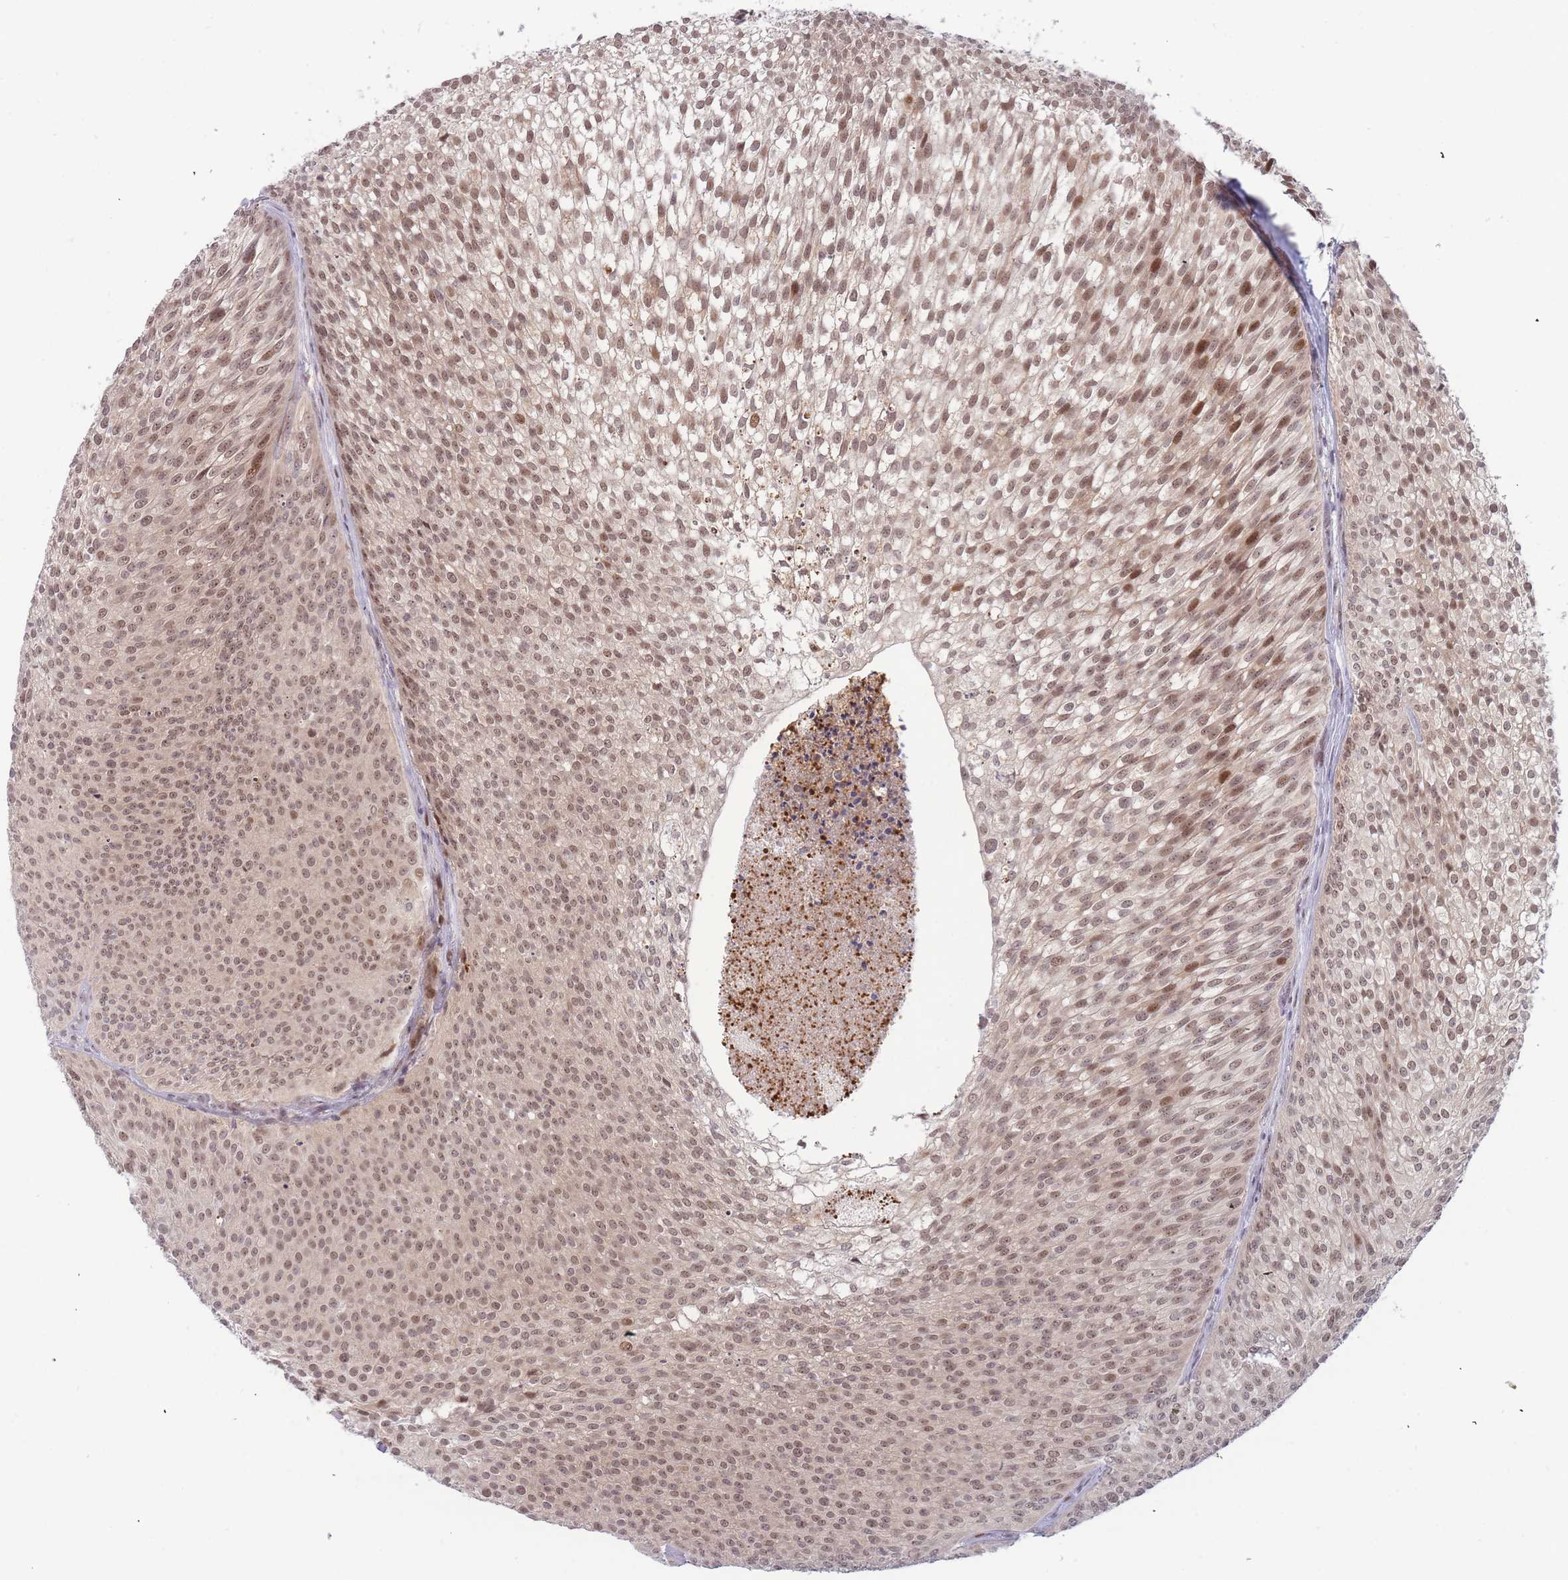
{"staining": {"intensity": "moderate", "quantity": ">75%", "location": "nuclear"}, "tissue": "urothelial cancer", "cell_type": "Tumor cells", "image_type": "cancer", "snomed": [{"axis": "morphology", "description": "Urothelial carcinoma, Low grade"}, {"axis": "topography", "description": "Urinary bladder"}], "caption": "This is a histology image of immunohistochemistry staining of urothelial carcinoma (low-grade), which shows moderate positivity in the nuclear of tumor cells.", "gene": "DEAF1", "patient": {"sex": "male", "age": 91}}